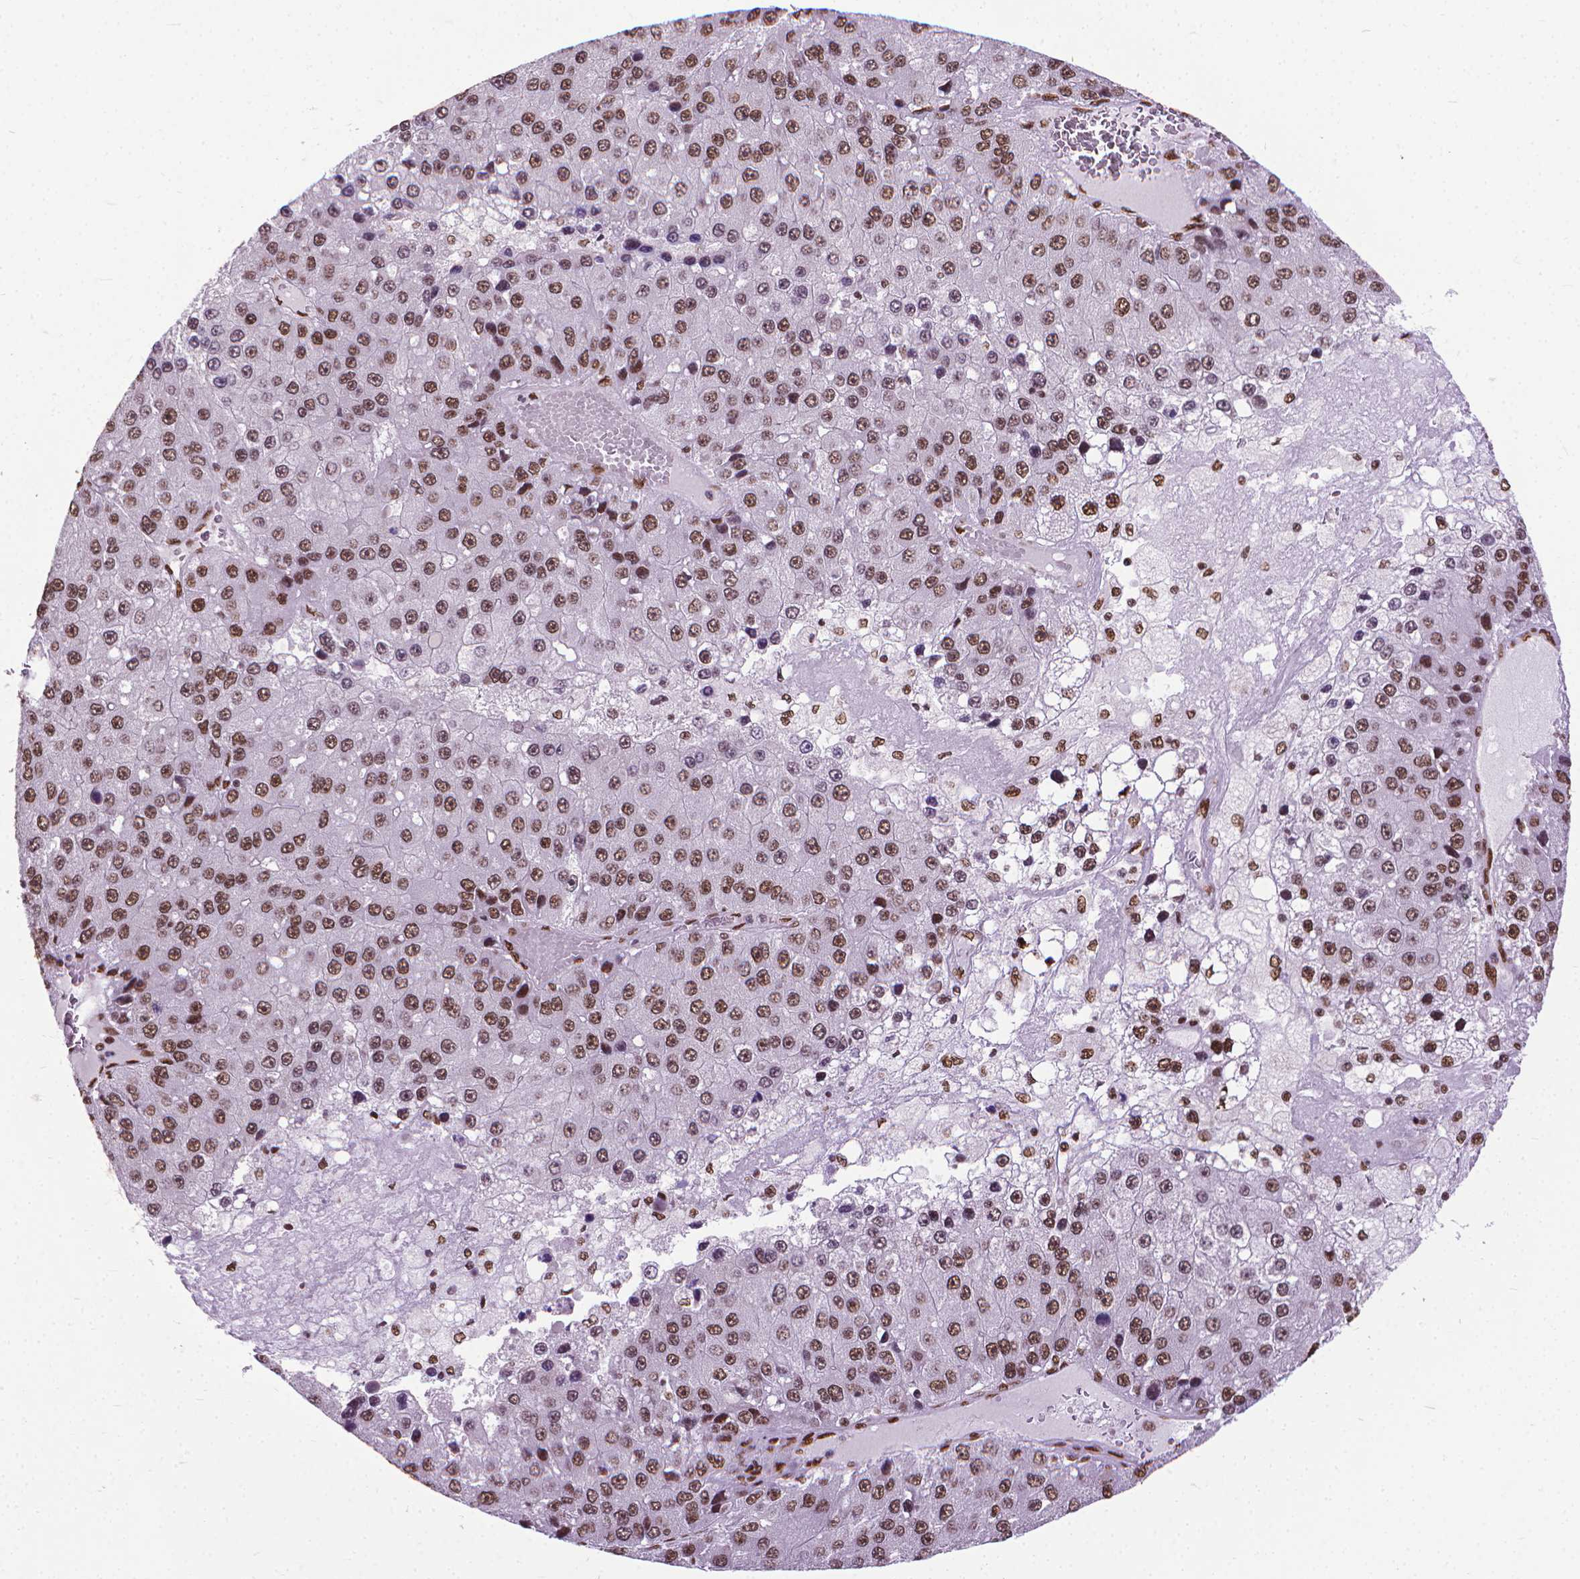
{"staining": {"intensity": "moderate", "quantity": ">75%", "location": "nuclear"}, "tissue": "liver cancer", "cell_type": "Tumor cells", "image_type": "cancer", "snomed": [{"axis": "morphology", "description": "Carcinoma, Hepatocellular, NOS"}, {"axis": "topography", "description": "Liver"}], "caption": "Brown immunohistochemical staining in liver cancer (hepatocellular carcinoma) demonstrates moderate nuclear staining in approximately >75% of tumor cells.", "gene": "AKAP8", "patient": {"sex": "female", "age": 73}}